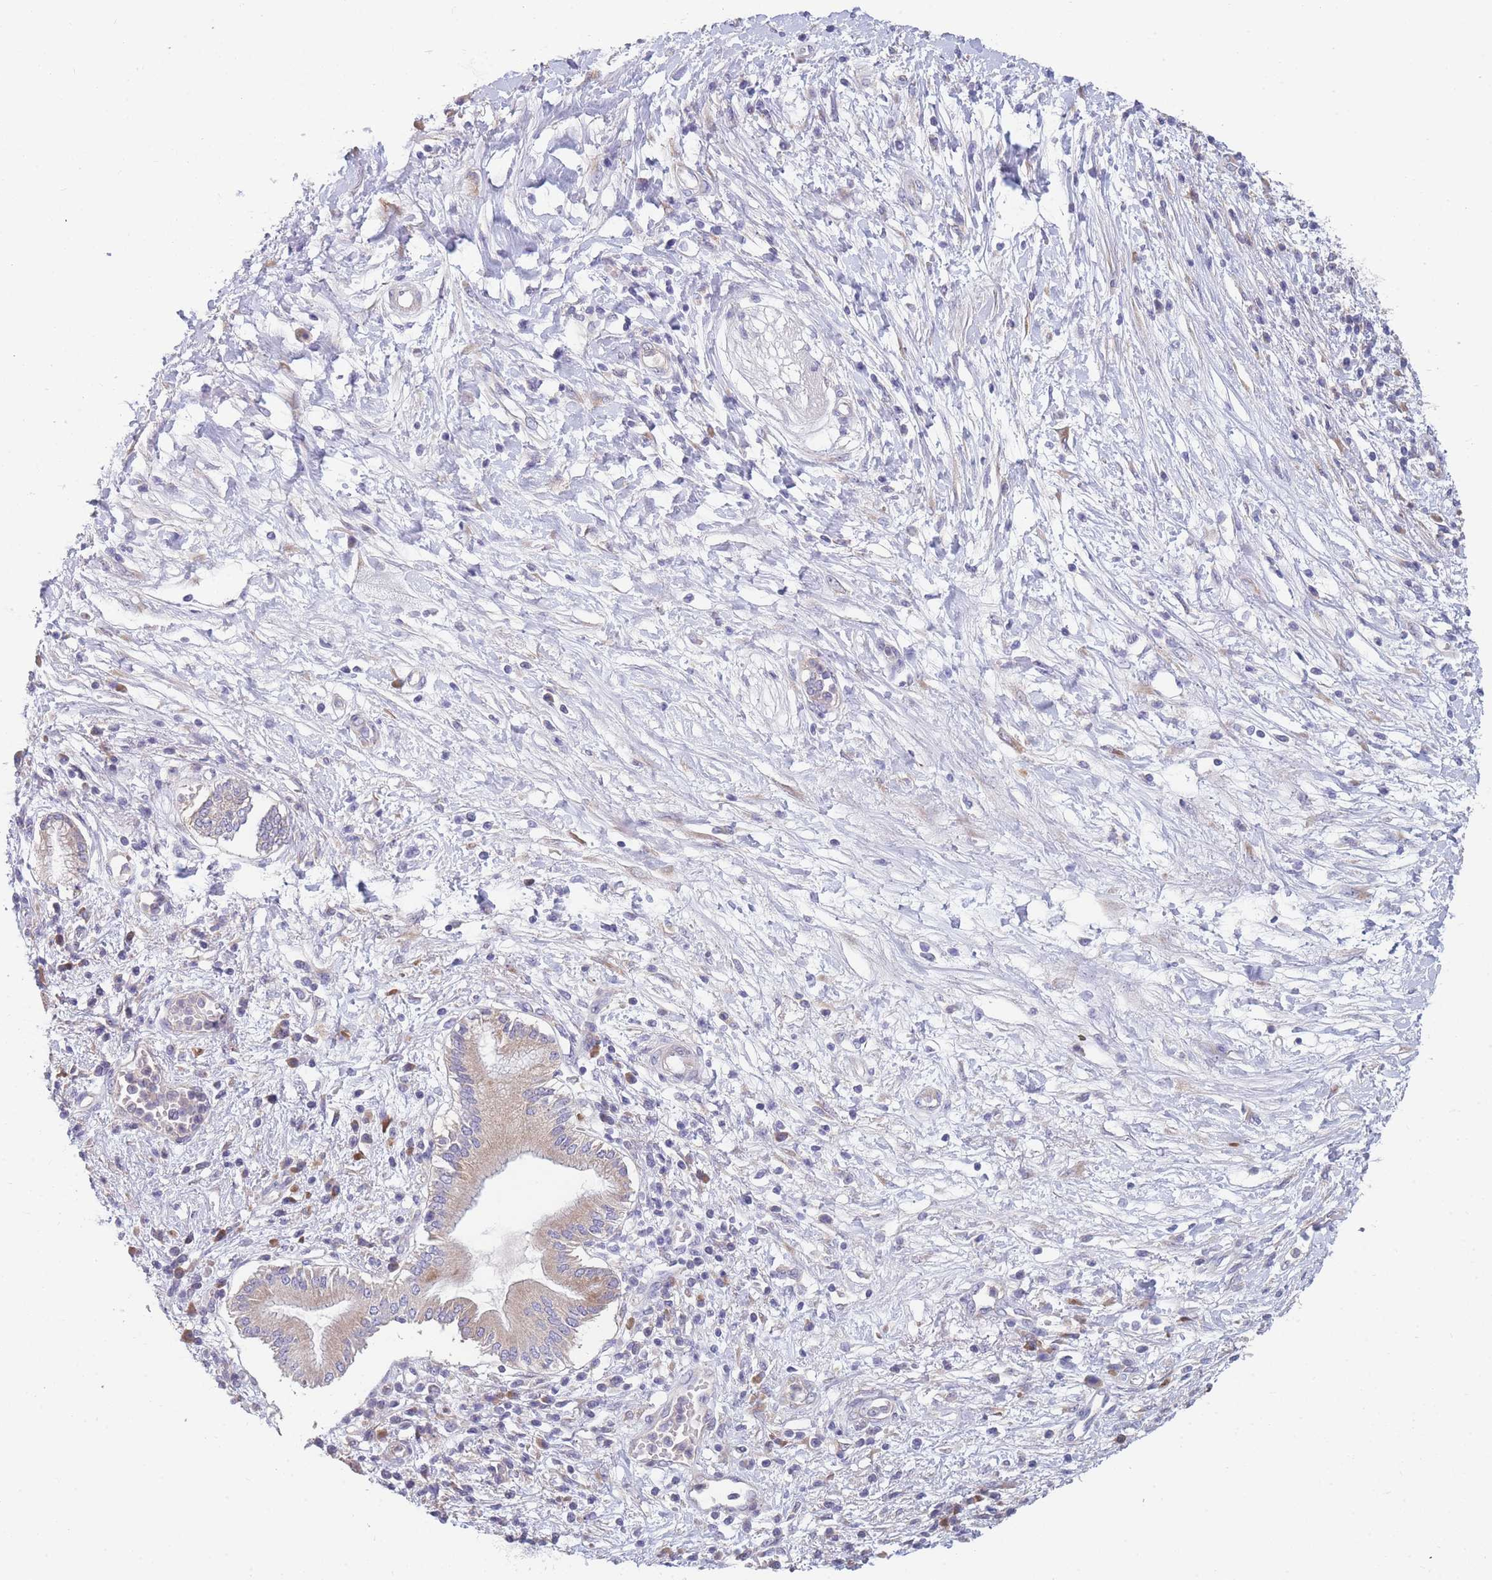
{"staining": {"intensity": "weak", "quantity": ">75%", "location": "cytoplasmic/membranous"}, "tissue": "pancreatic cancer", "cell_type": "Tumor cells", "image_type": "cancer", "snomed": [{"axis": "morphology", "description": "Adenocarcinoma, NOS"}, {"axis": "topography", "description": "Pancreas"}], "caption": "A micrograph of adenocarcinoma (pancreatic) stained for a protein reveals weak cytoplasmic/membranous brown staining in tumor cells. (brown staining indicates protein expression, while blue staining denotes nuclei).", "gene": "NDUFAF6", "patient": {"sex": "male", "age": 68}}